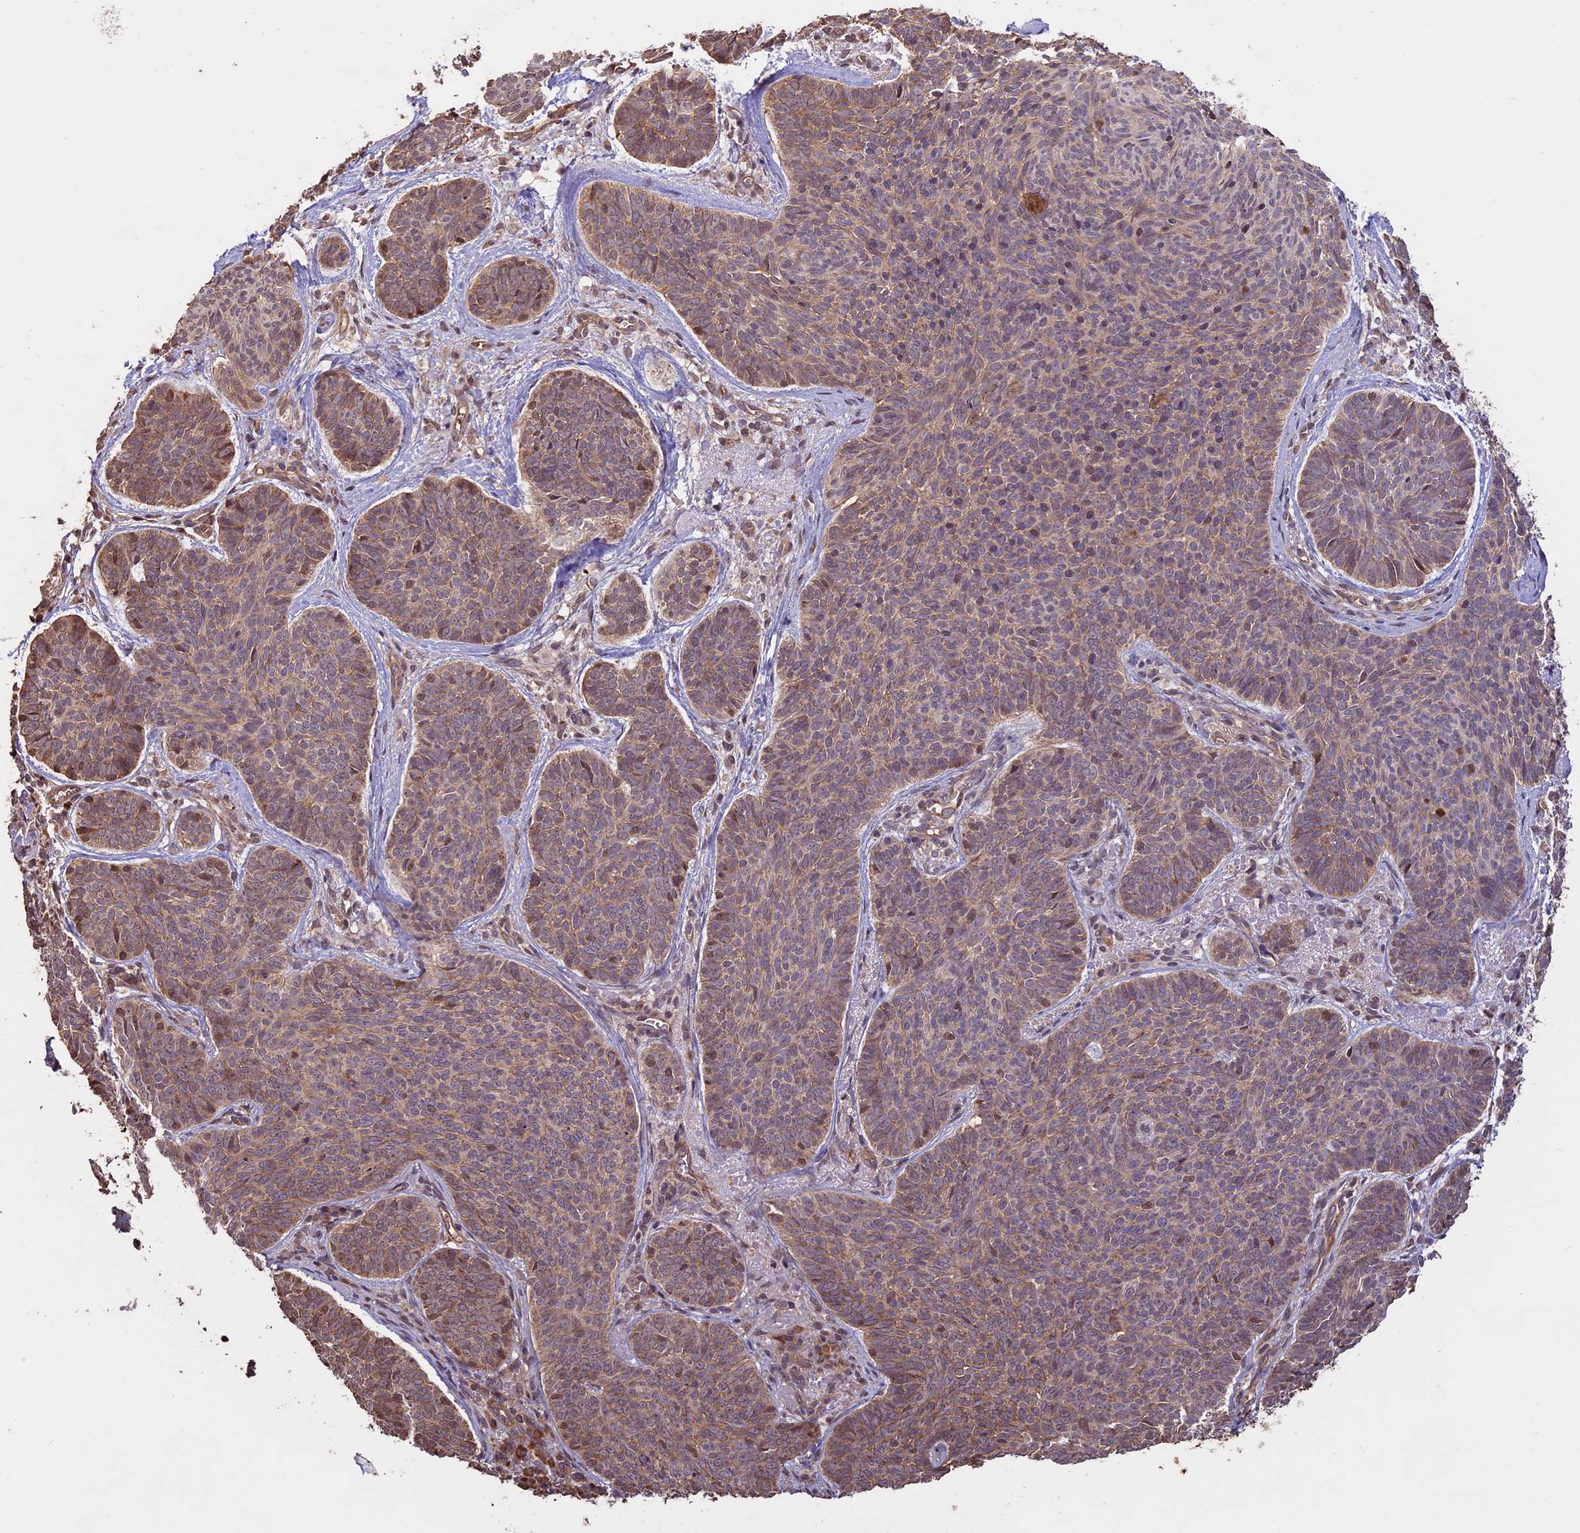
{"staining": {"intensity": "weak", "quantity": "25%-75%", "location": "cytoplasmic/membranous,nuclear"}, "tissue": "skin cancer", "cell_type": "Tumor cells", "image_type": "cancer", "snomed": [{"axis": "morphology", "description": "Basal cell carcinoma"}, {"axis": "topography", "description": "Skin"}], "caption": "Skin cancer tissue reveals weak cytoplasmic/membranous and nuclear positivity in about 25%-75% of tumor cells The protein of interest is stained brown, and the nuclei are stained in blue (DAB (3,3'-diaminobenzidine) IHC with brightfield microscopy, high magnification).", "gene": "BCAS4", "patient": {"sex": "female", "age": 74}}